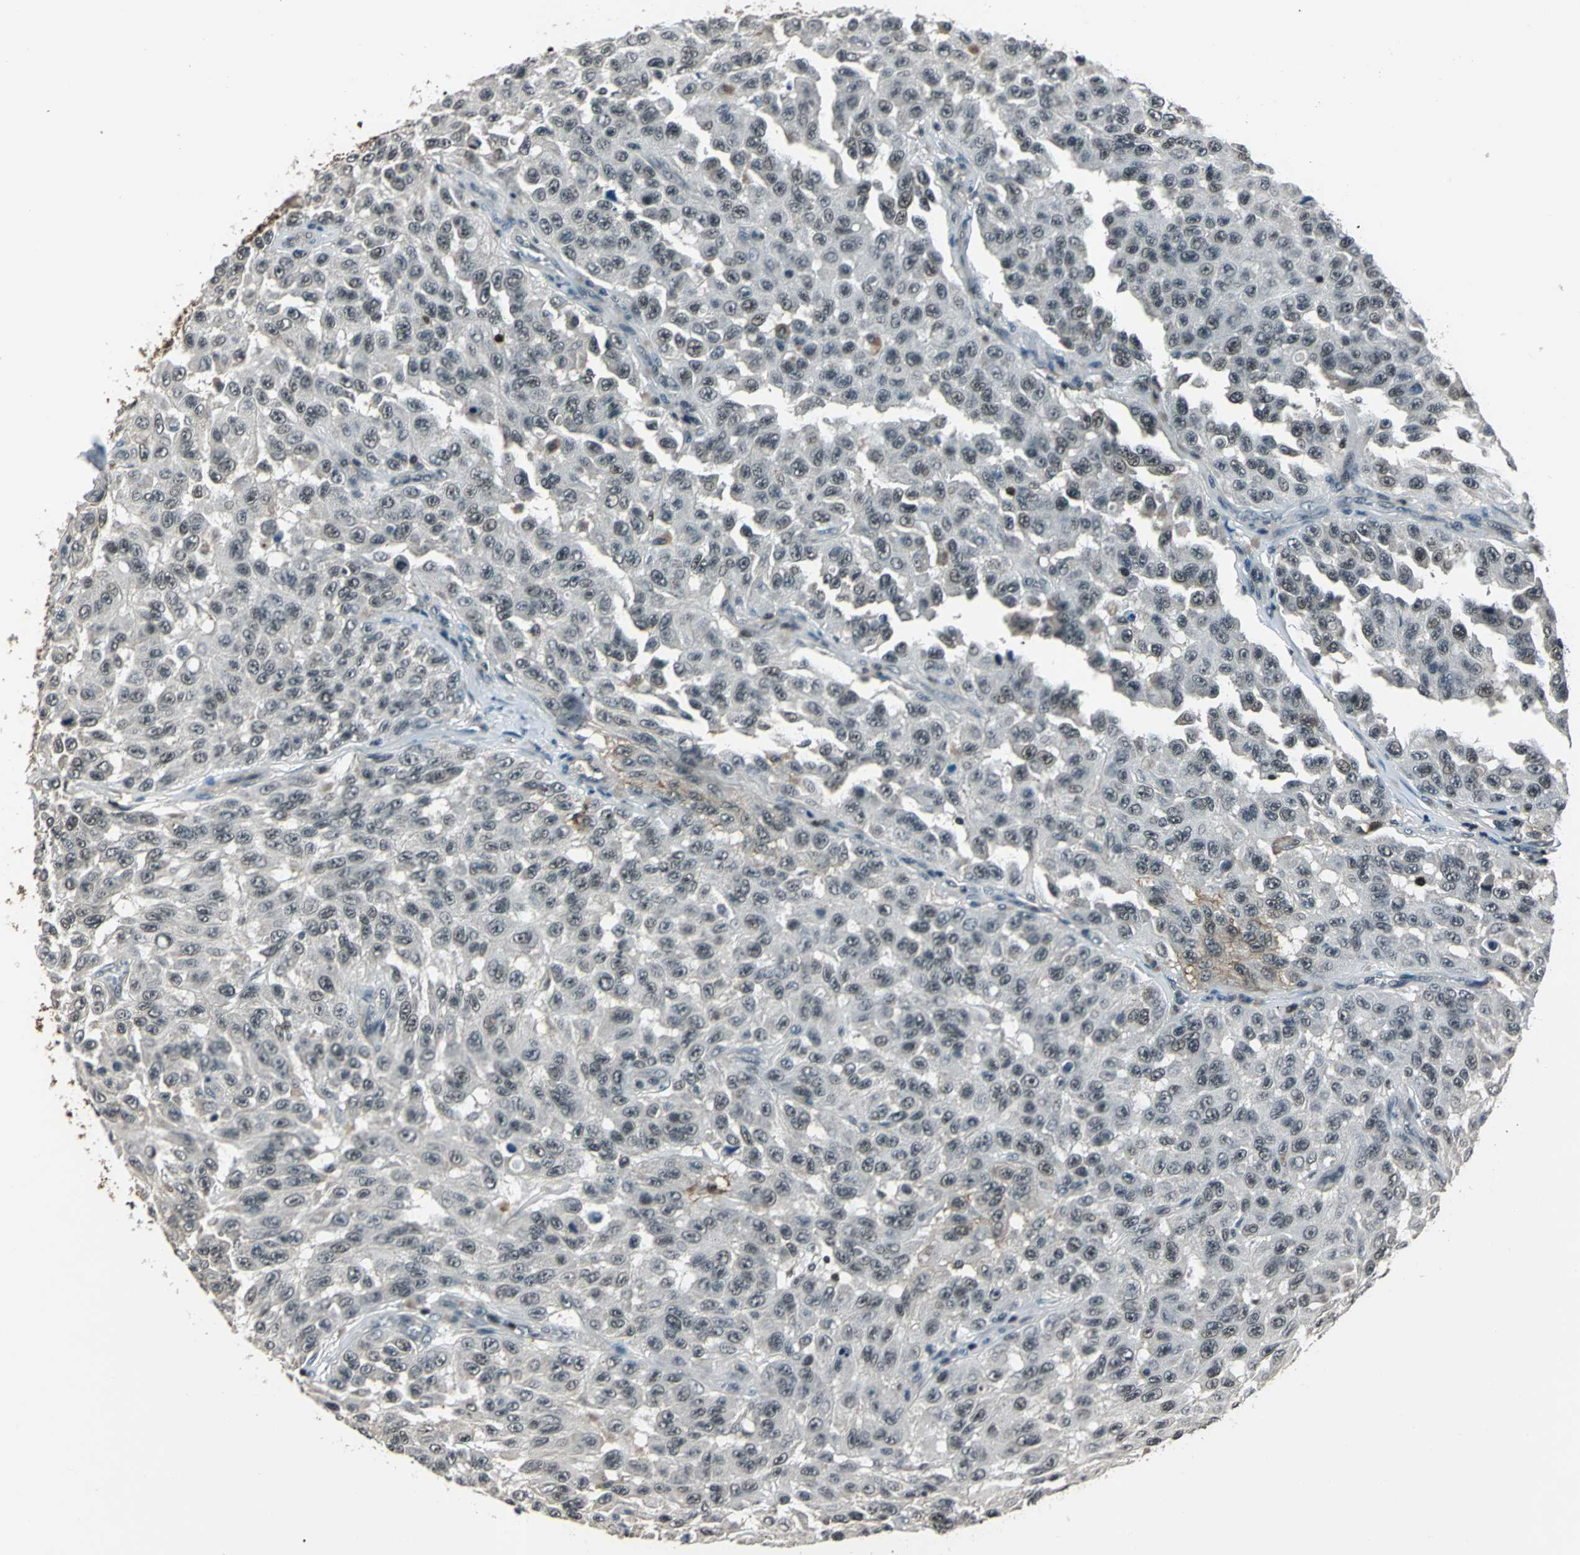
{"staining": {"intensity": "negative", "quantity": "none", "location": "none"}, "tissue": "melanoma", "cell_type": "Tumor cells", "image_type": "cancer", "snomed": [{"axis": "morphology", "description": "Malignant melanoma, NOS"}, {"axis": "topography", "description": "Skin"}], "caption": "Immunohistochemistry (IHC) image of melanoma stained for a protein (brown), which displays no staining in tumor cells.", "gene": "NR2C2", "patient": {"sex": "male", "age": 30}}